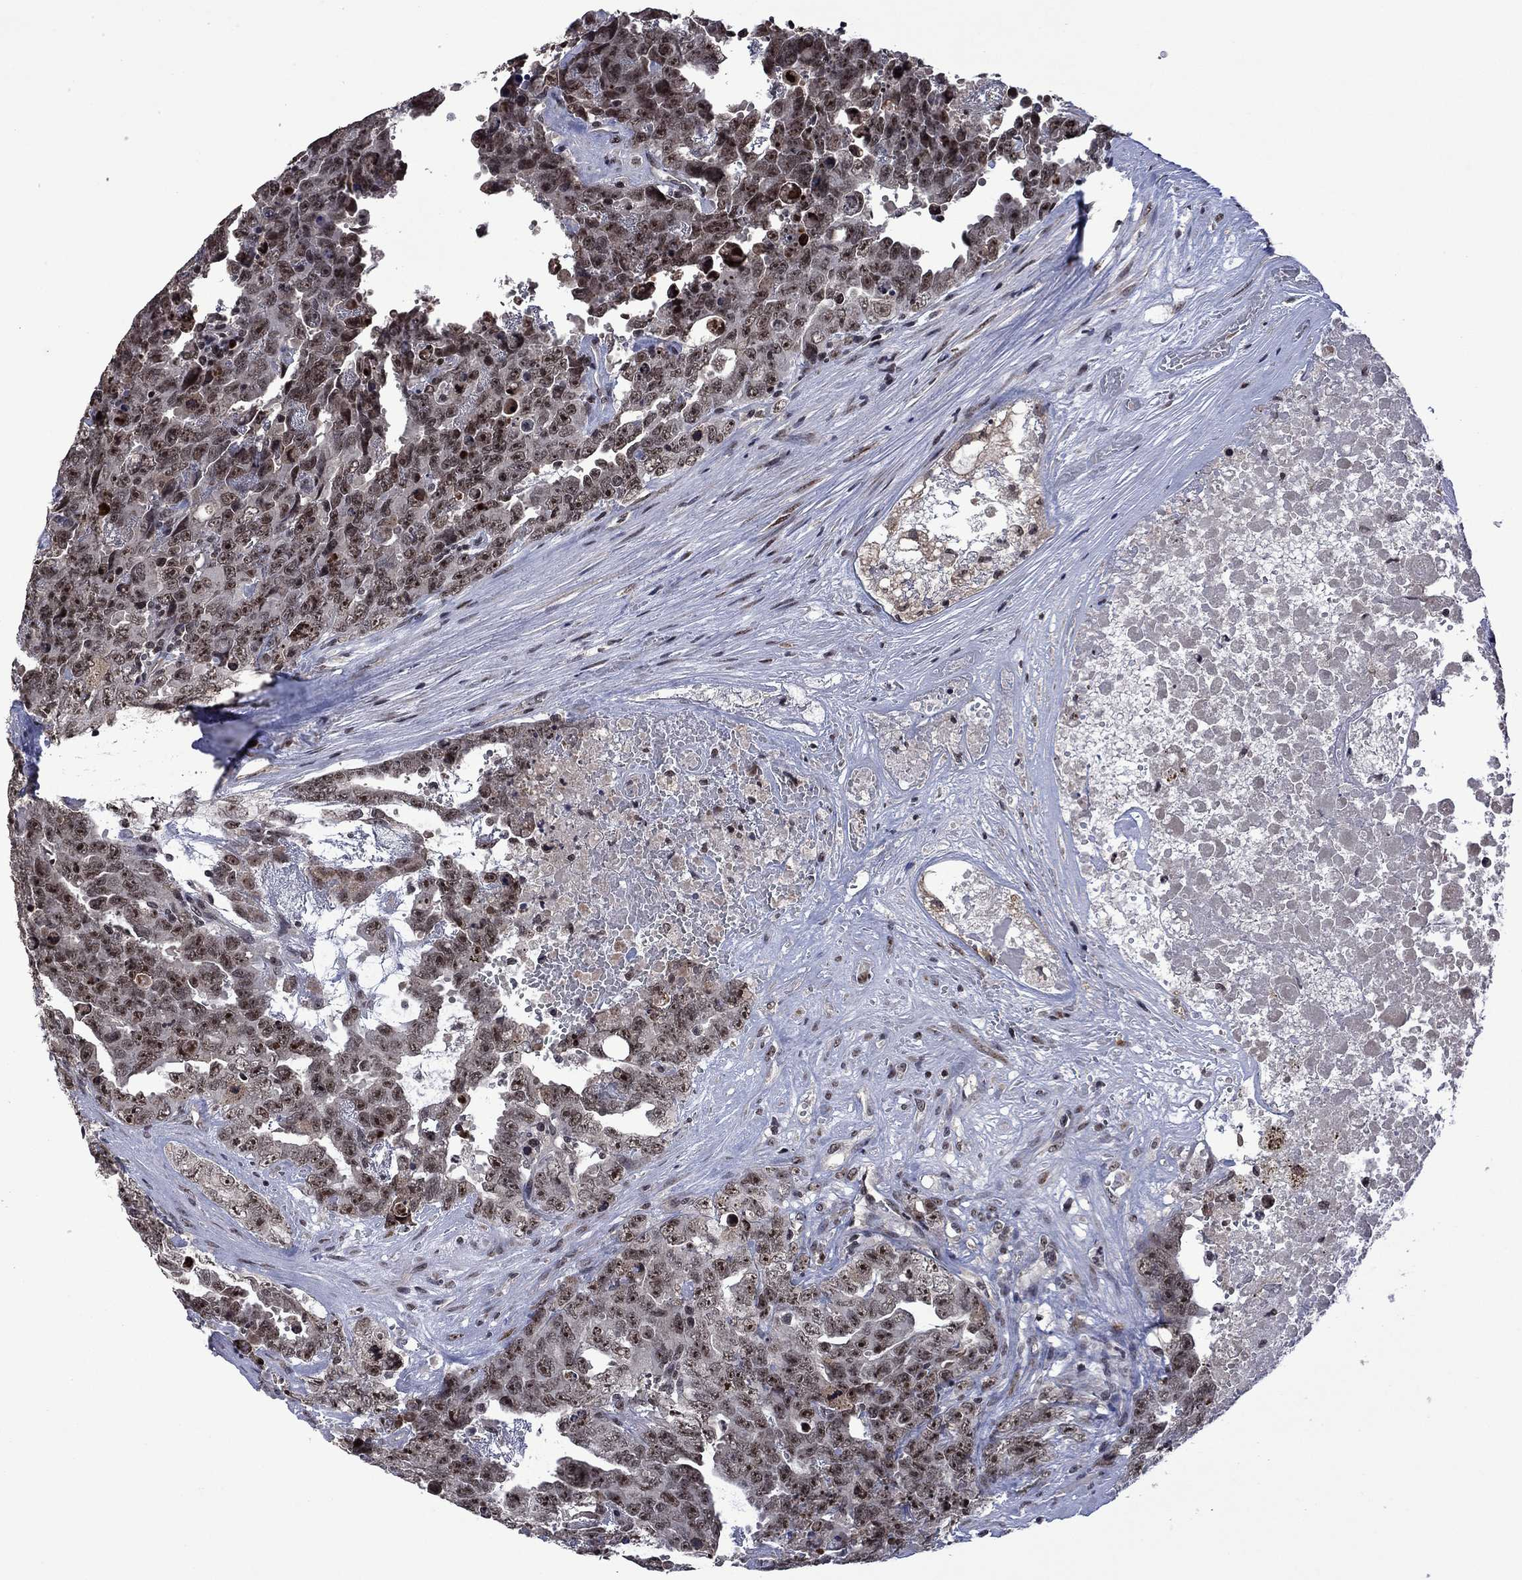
{"staining": {"intensity": "weak", "quantity": "25%-75%", "location": "nuclear"}, "tissue": "testis cancer", "cell_type": "Tumor cells", "image_type": "cancer", "snomed": [{"axis": "morphology", "description": "Carcinoma, Embryonal, NOS"}, {"axis": "topography", "description": "Testis"}], "caption": "Immunohistochemistry photomicrograph of neoplastic tissue: embryonal carcinoma (testis) stained using immunohistochemistry (IHC) demonstrates low levels of weak protein expression localized specifically in the nuclear of tumor cells, appearing as a nuclear brown color.", "gene": "FBL", "patient": {"sex": "male", "age": 24}}